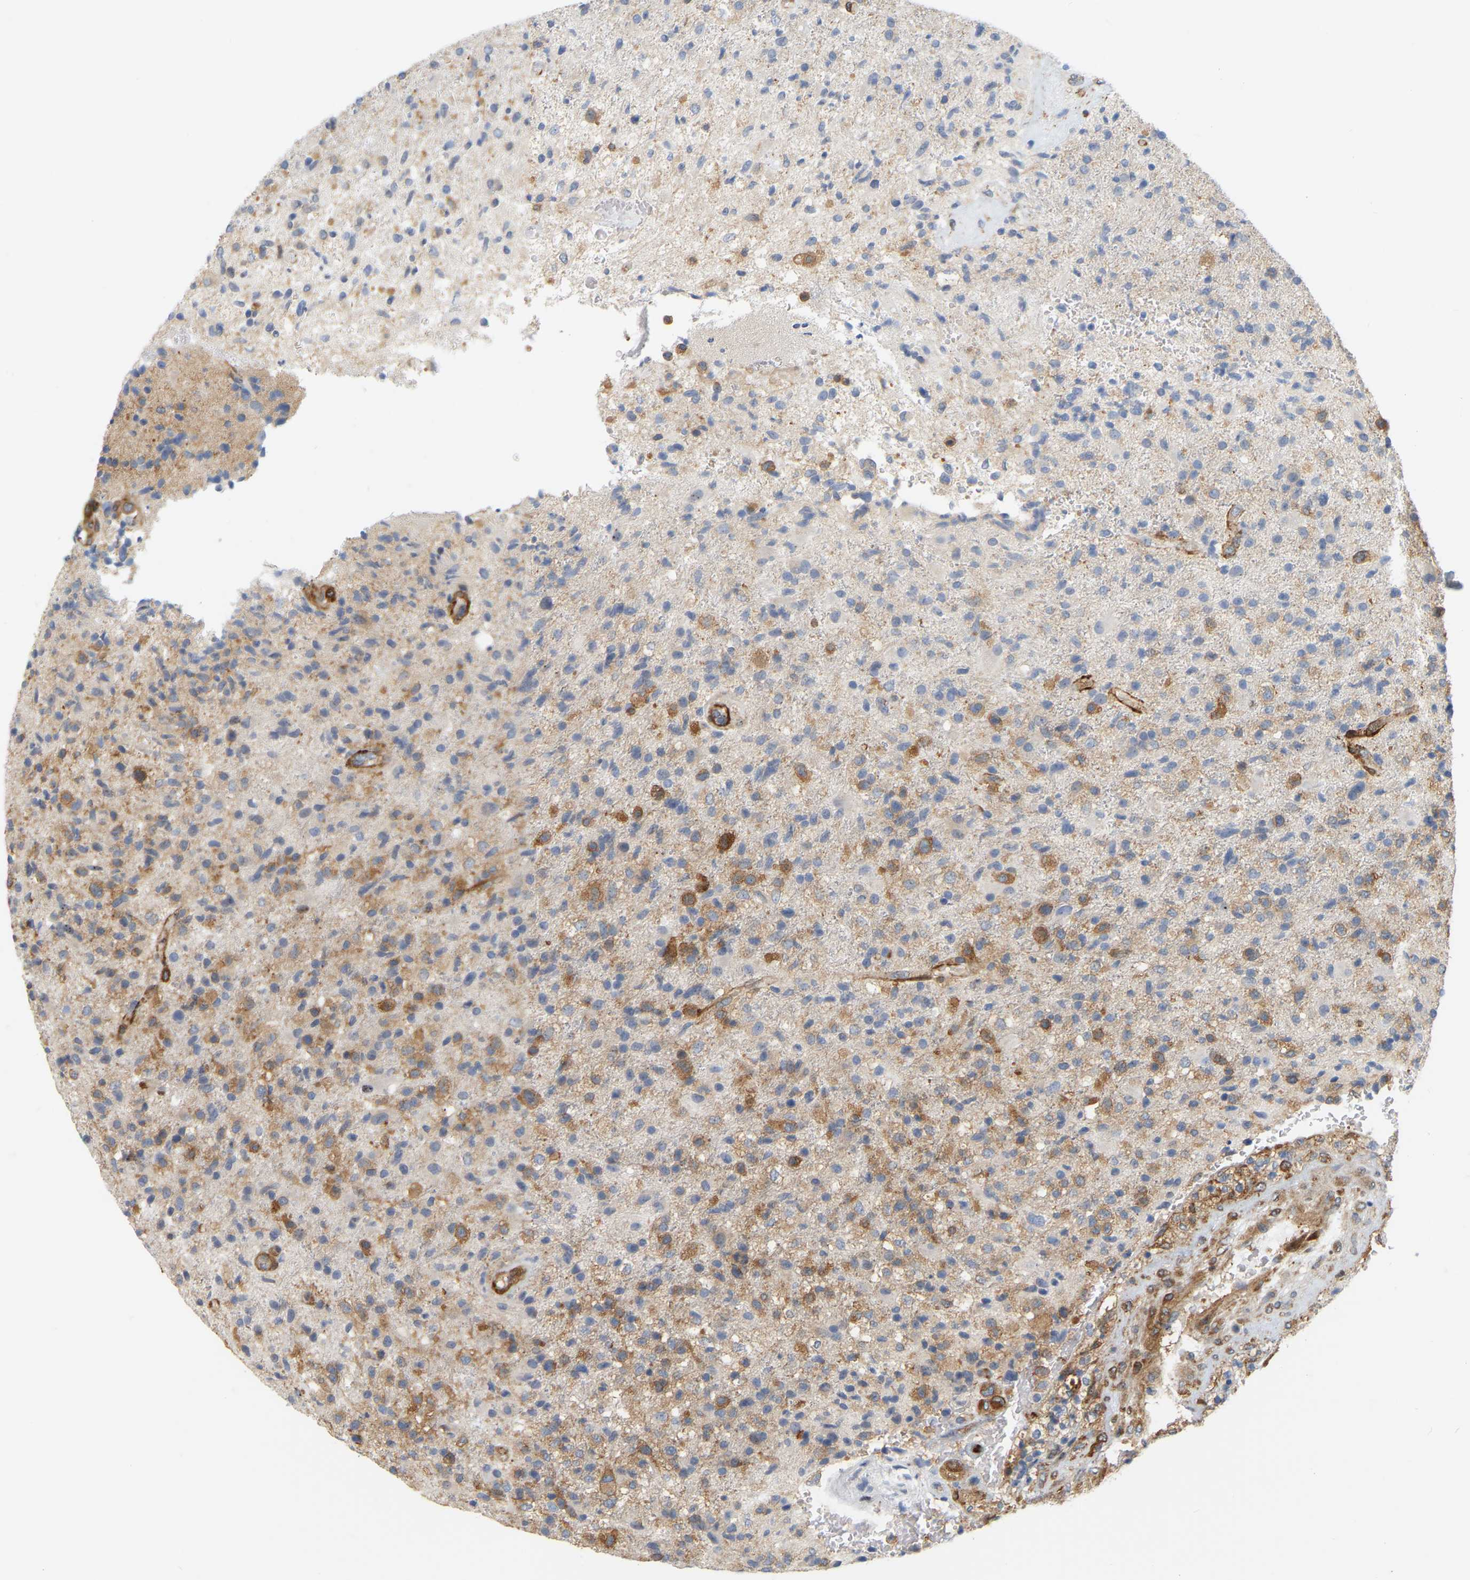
{"staining": {"intensity": "moderate", "quantity": "25%-75%", "location": "cytoplasmic/membranous"}, "tissue": "glioma", "cell_type": "Tumor cells", "image_type": "cancer", "snomed": [{"axis": "morphology", "description": "Glioma, malignant, High grade"}, {"axis": "topography", "description": "Brain"}], "caption": "The immunohistochemical stain shows moderate cytoplasmic/membranous expression in tumor cells of glioma tissue.", "gene": "RAPH1", "patient": {"sex": "male", "age": 72}}